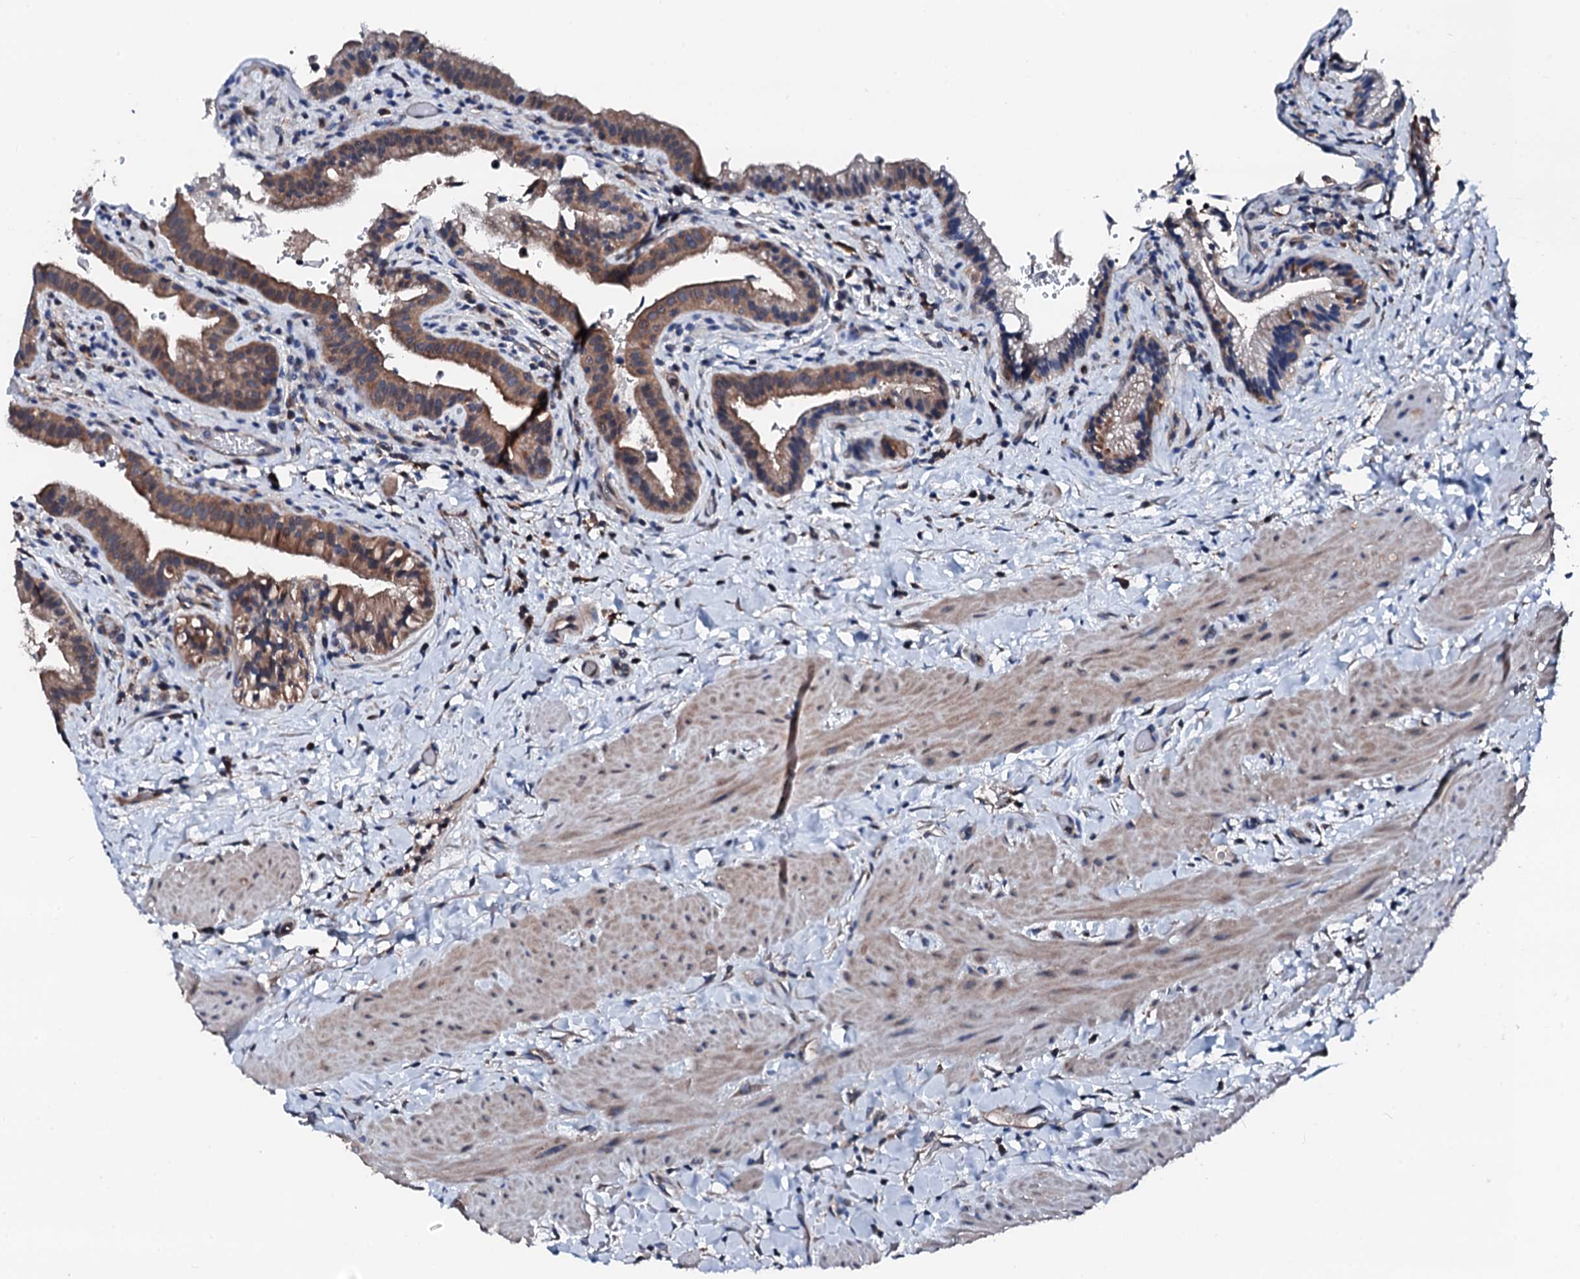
{"staining": {"intensity": "moderate", "quantity": ">75%", "location": "cytoplasmic/membranous"}, "tissue": "gallbladder", "cell_type": "Glandular cells", "image_type": "normal", "snomed": [{"axis": "morphology", "description": "Normal tissue, NOS"}, {"axis": "topography", "description": "Gallbladder"}], "caption": "Immunohistochemistry photomicrograph of unremarkable gallbladder: gallbladder stained using immunohistochemistry shows medium levels of moderate protein expression localized specifically in the cytoplasmic/membranous of glandular cells, appearing as a cytoplasmic/membranous brown color.", "gene": "TRAFD1", "patient": {"sex": "male", "age": 24}}